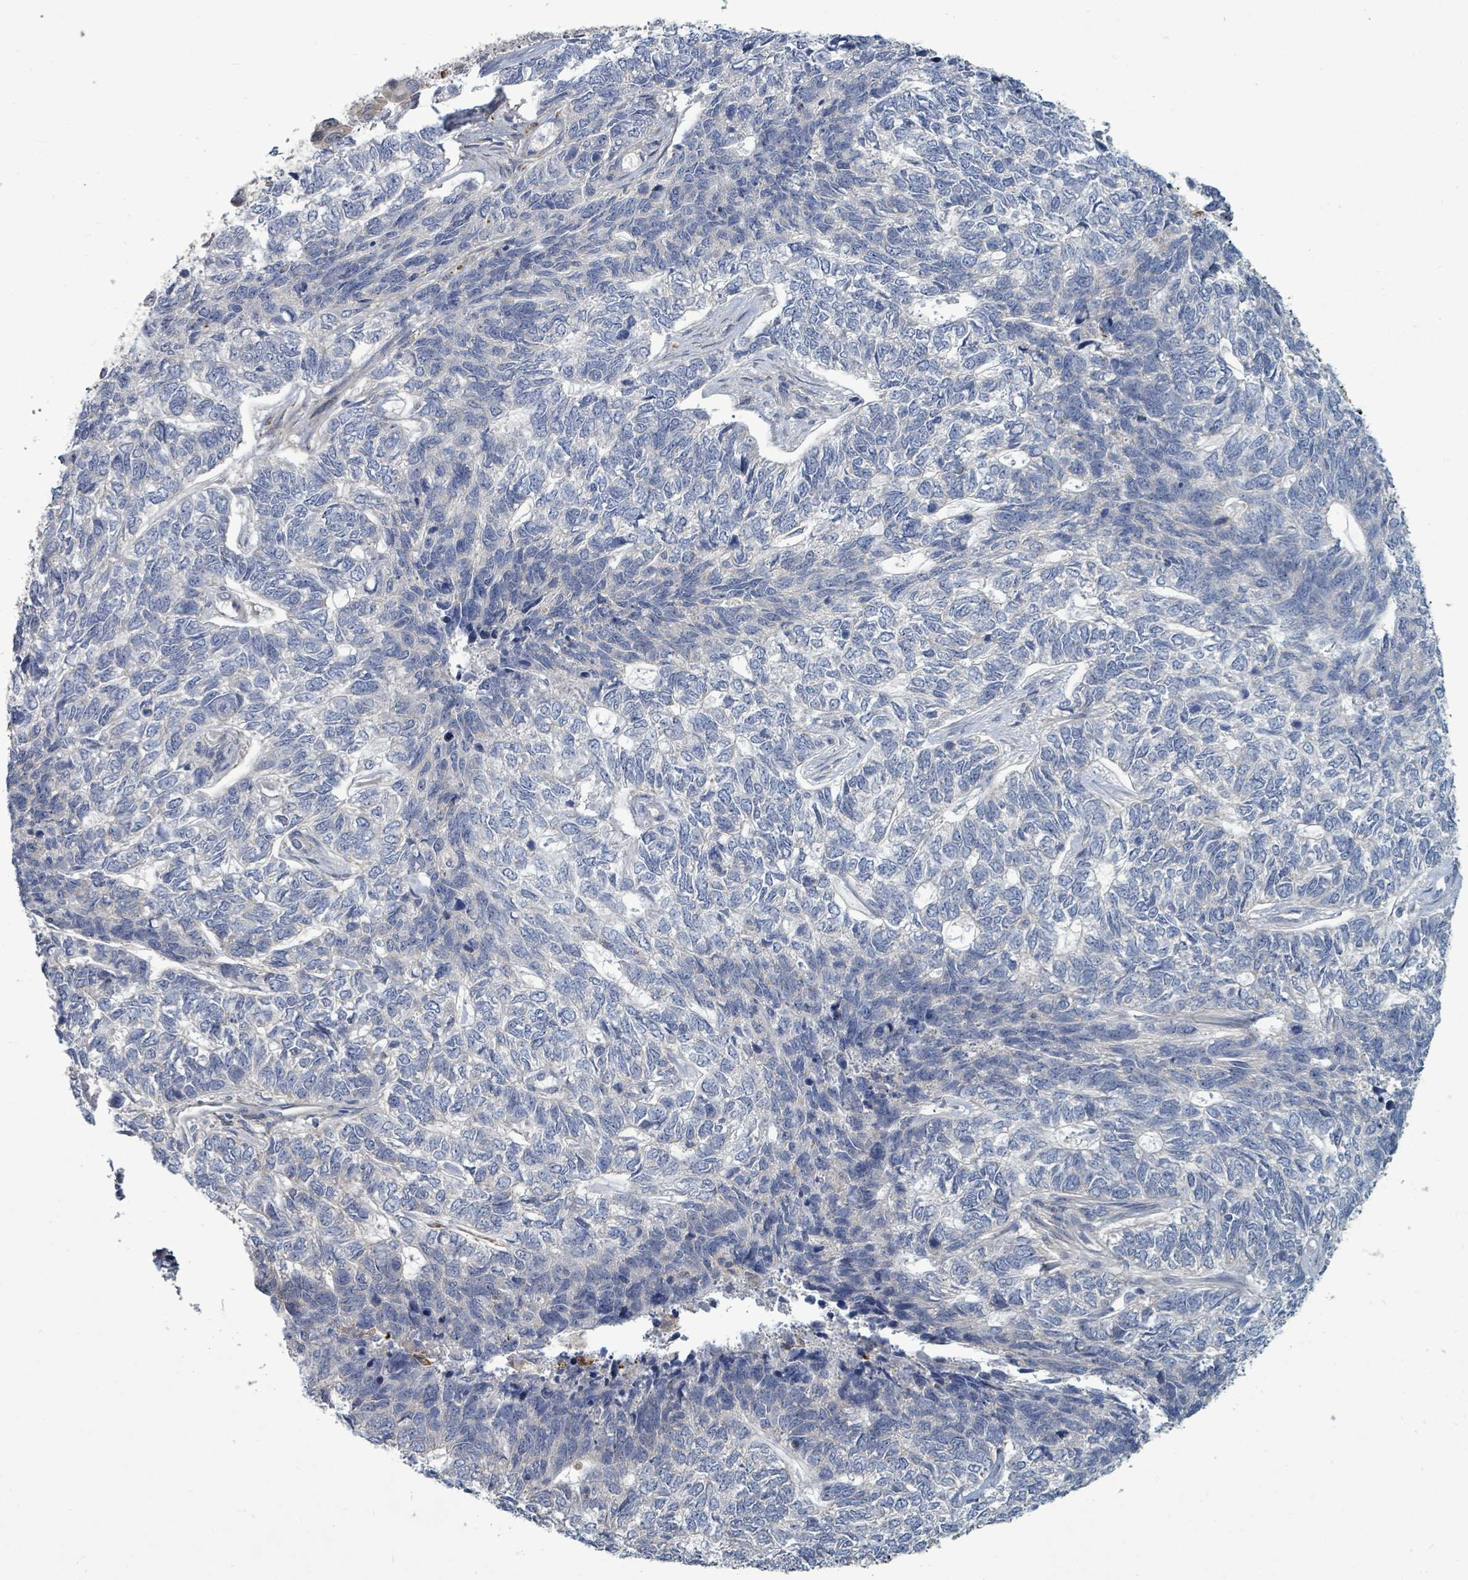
{"staining": {"intensity": "negative", "quantity": "none", "location": "none"}, "tissue": "skin cancer", "cell_type": "Tumor cells", "image_type": "cancer", "snomed": [{"axis": "morphology", "description": "Basal cell carcinoma"}, {"axis": "topography", "description": "Skin"}], "caption": "Tumor cells are negative for brown protein staining in skin cancer (basal cell carcinoma). (Brightfield microscopy of DAB (3,3'-diaminobenzidine) immunohistochemistry at high magnification).", "gene": "TRDMT1", "patient": {"sex": "female", "age": 65}}